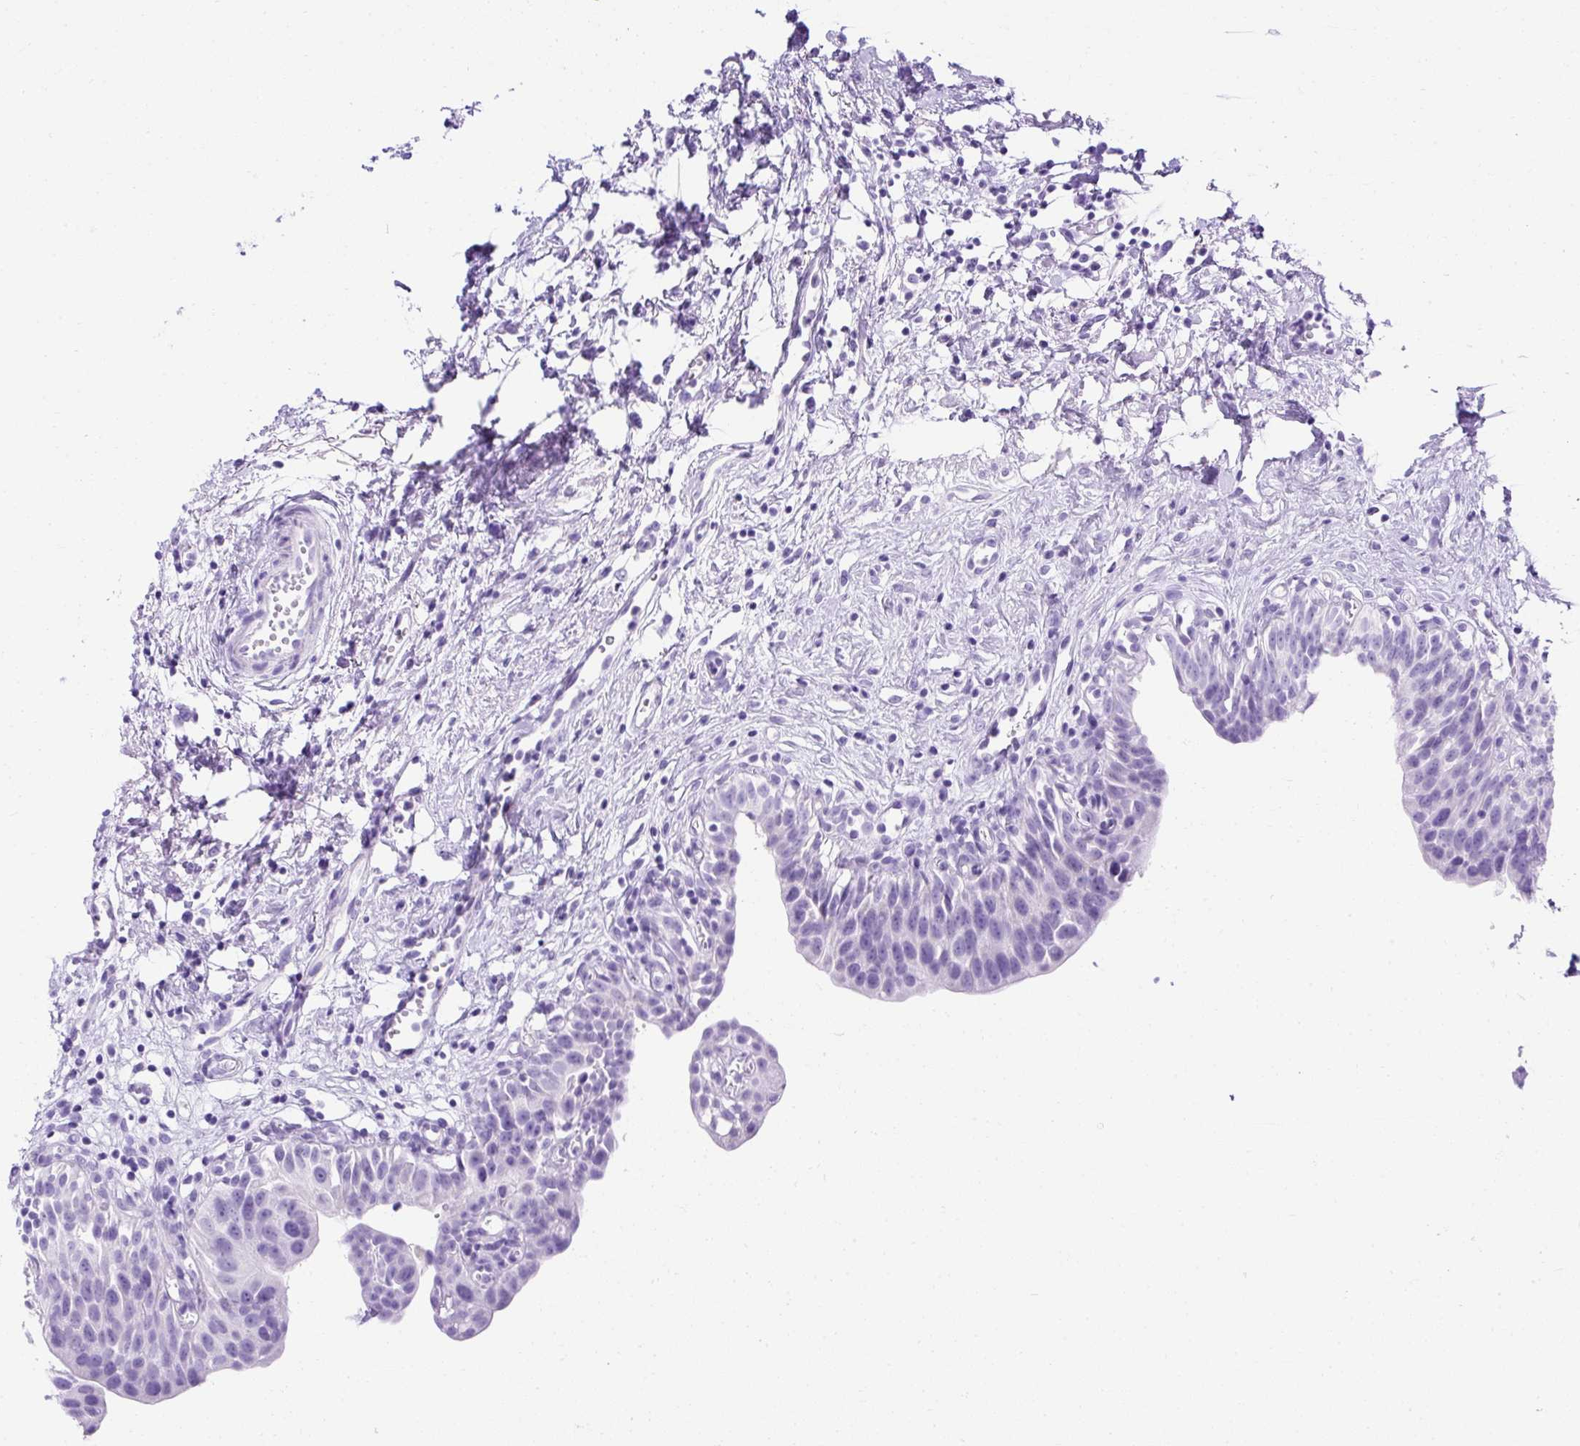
{"staining": {"intensity": "negative", "quantity": "none", "location": "none"}, "tissue": "urinary bladder", "cell_type": "Urothelial cells", "image_type": "normal", "snomed": [{"axis": "morphology", "description": "Normal tissue, NOS"}, {"axis": "topography", "description": "Urinary bladder"}], "caption": "This is a histopathology image of IHC staining of unremarkable urinary bladder, which shows no staining in urothelial cells.", "gene": "KRT12", "patient": {"sex": "male", "age": 51}}